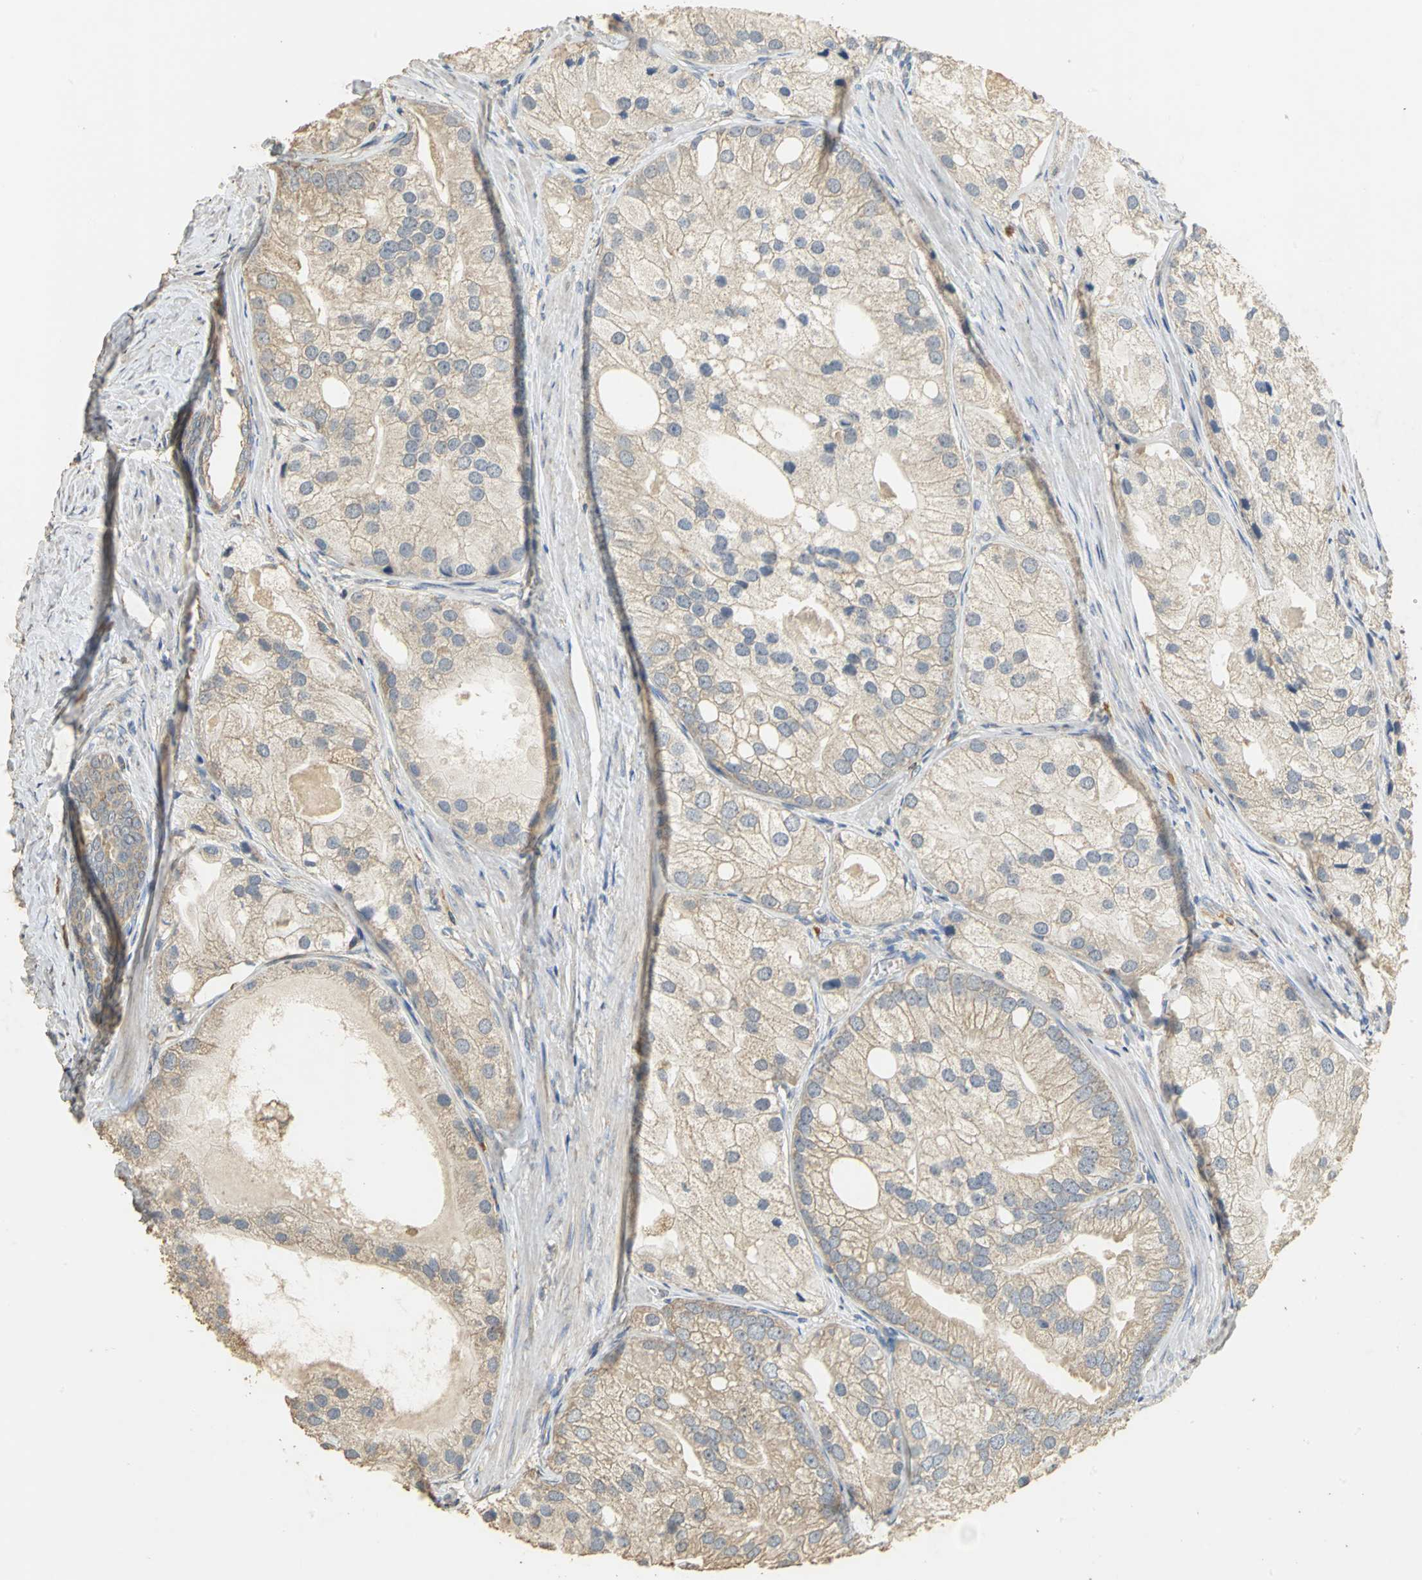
{"staining": {"intensity": "weak", "quantity": ">75%", "location": "cytoplasmic/membranous"}, "tissue": "prostate cancer", "cell_type": "Tumor cells", "image_type": "cancer", "snomed": [{"axis": "morphology", "description": "Adenocarcinoma, Low grade"}, {"axis": "topography", "description": "Prostate"}], "caption": "About >75% of tumor cells in human prostate cancer (adenocarcinoma (low-grade)) exhibit weak cytoplasmic/membranous protein positivity as visualized by brown immunohistochemical staining.", "gene": "ACSL4", "patient": {"sex": "male", "age": 69}}